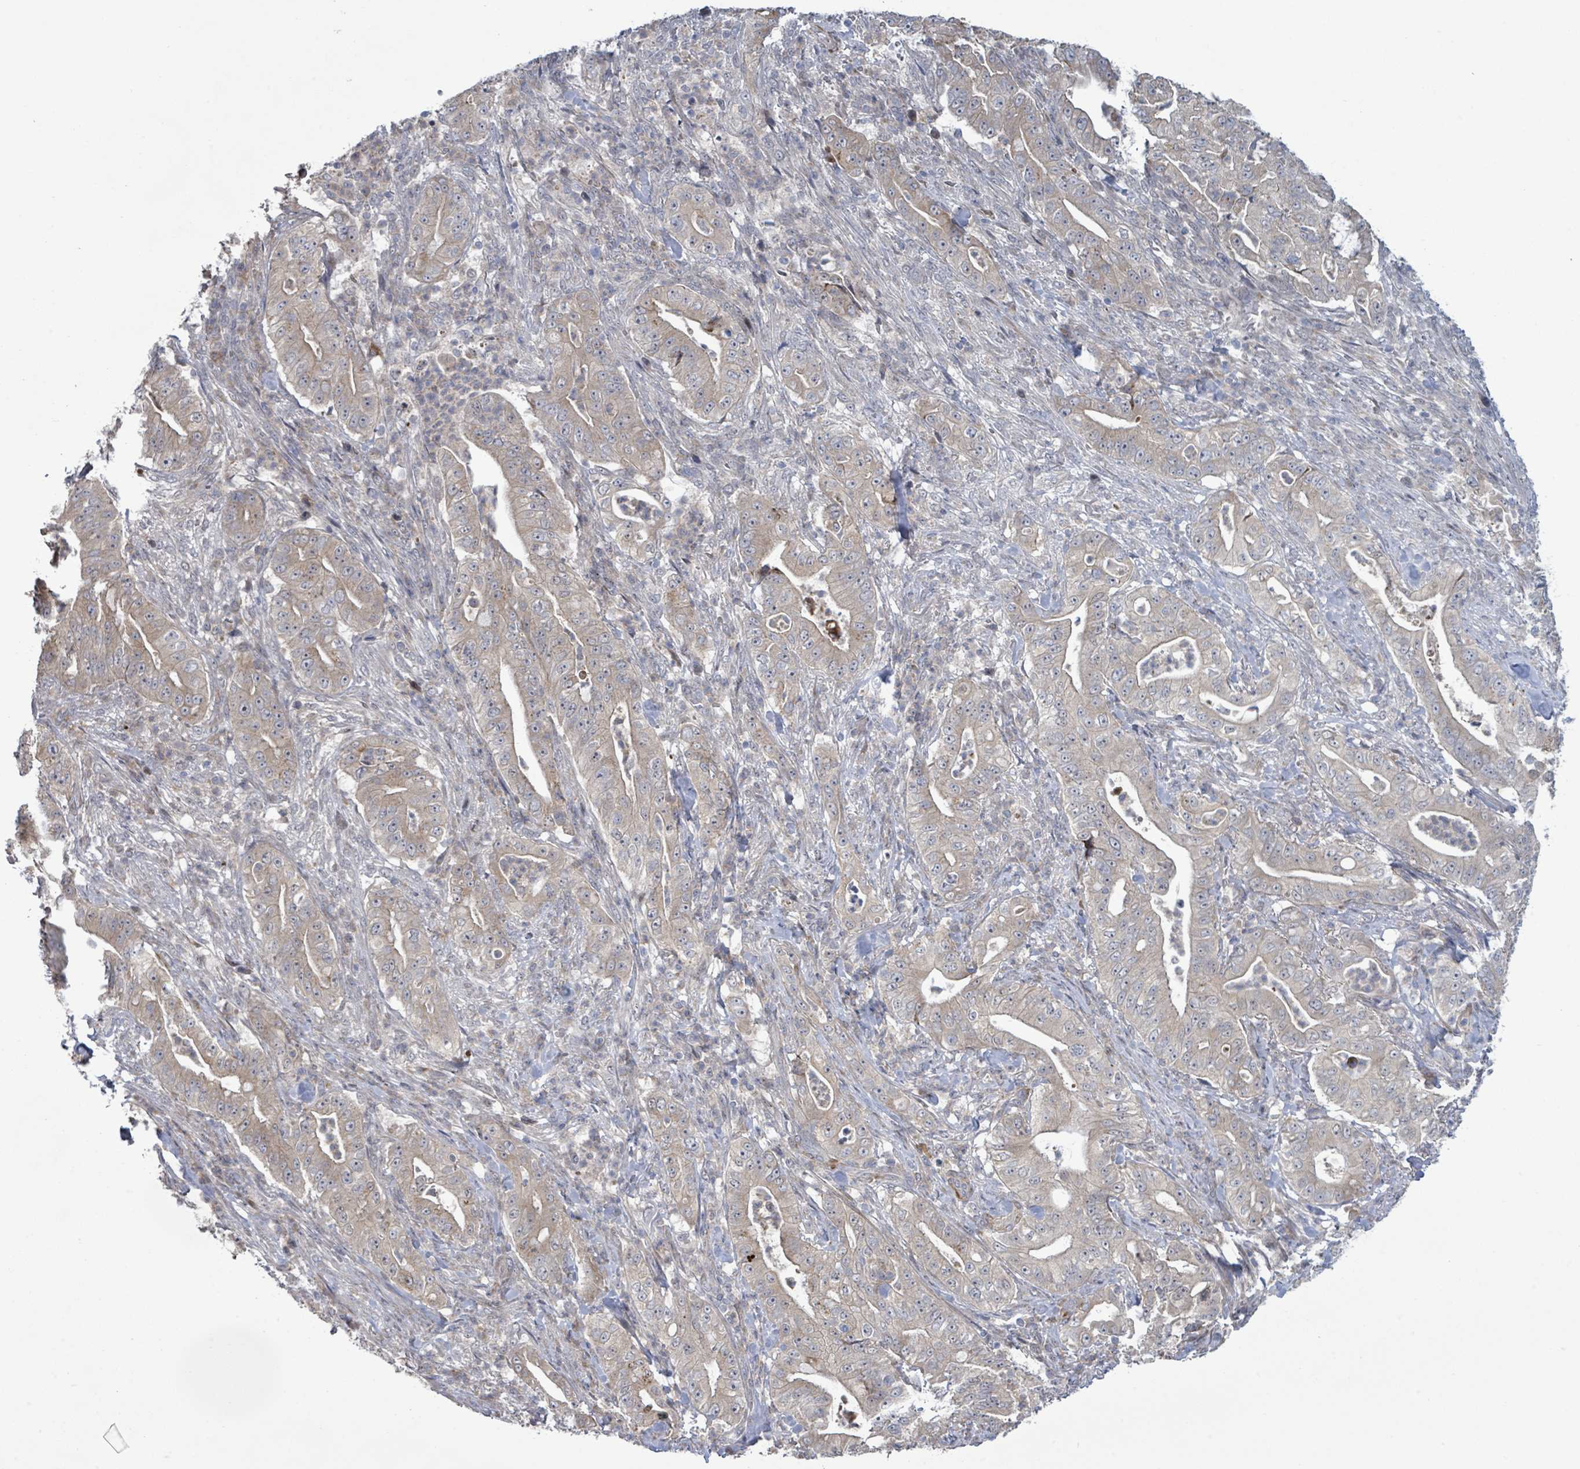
{"staining": {"intensity": "weak", "quantity": "25%-75%", "location": "cytoplasmic/membranous"}, "tissue": "pancreatic cancer", "cell_type": "Tumor cells", "image_type": "cancer", "snomed": [{"axis": "morphology", "description": "Adenocarcinoma, NOS"}, {"axis": "topography", "description": "Pancreas"}], "caption": "DAB immunohistochemical staining of pancreatic adenocarcinoma demonstrates weak cytoplasmic/membranous protein expression in approximately 25%-75% of tumor cells.", "gene": "SLIT3", "patient": {"sex": "male", "age": 71}}